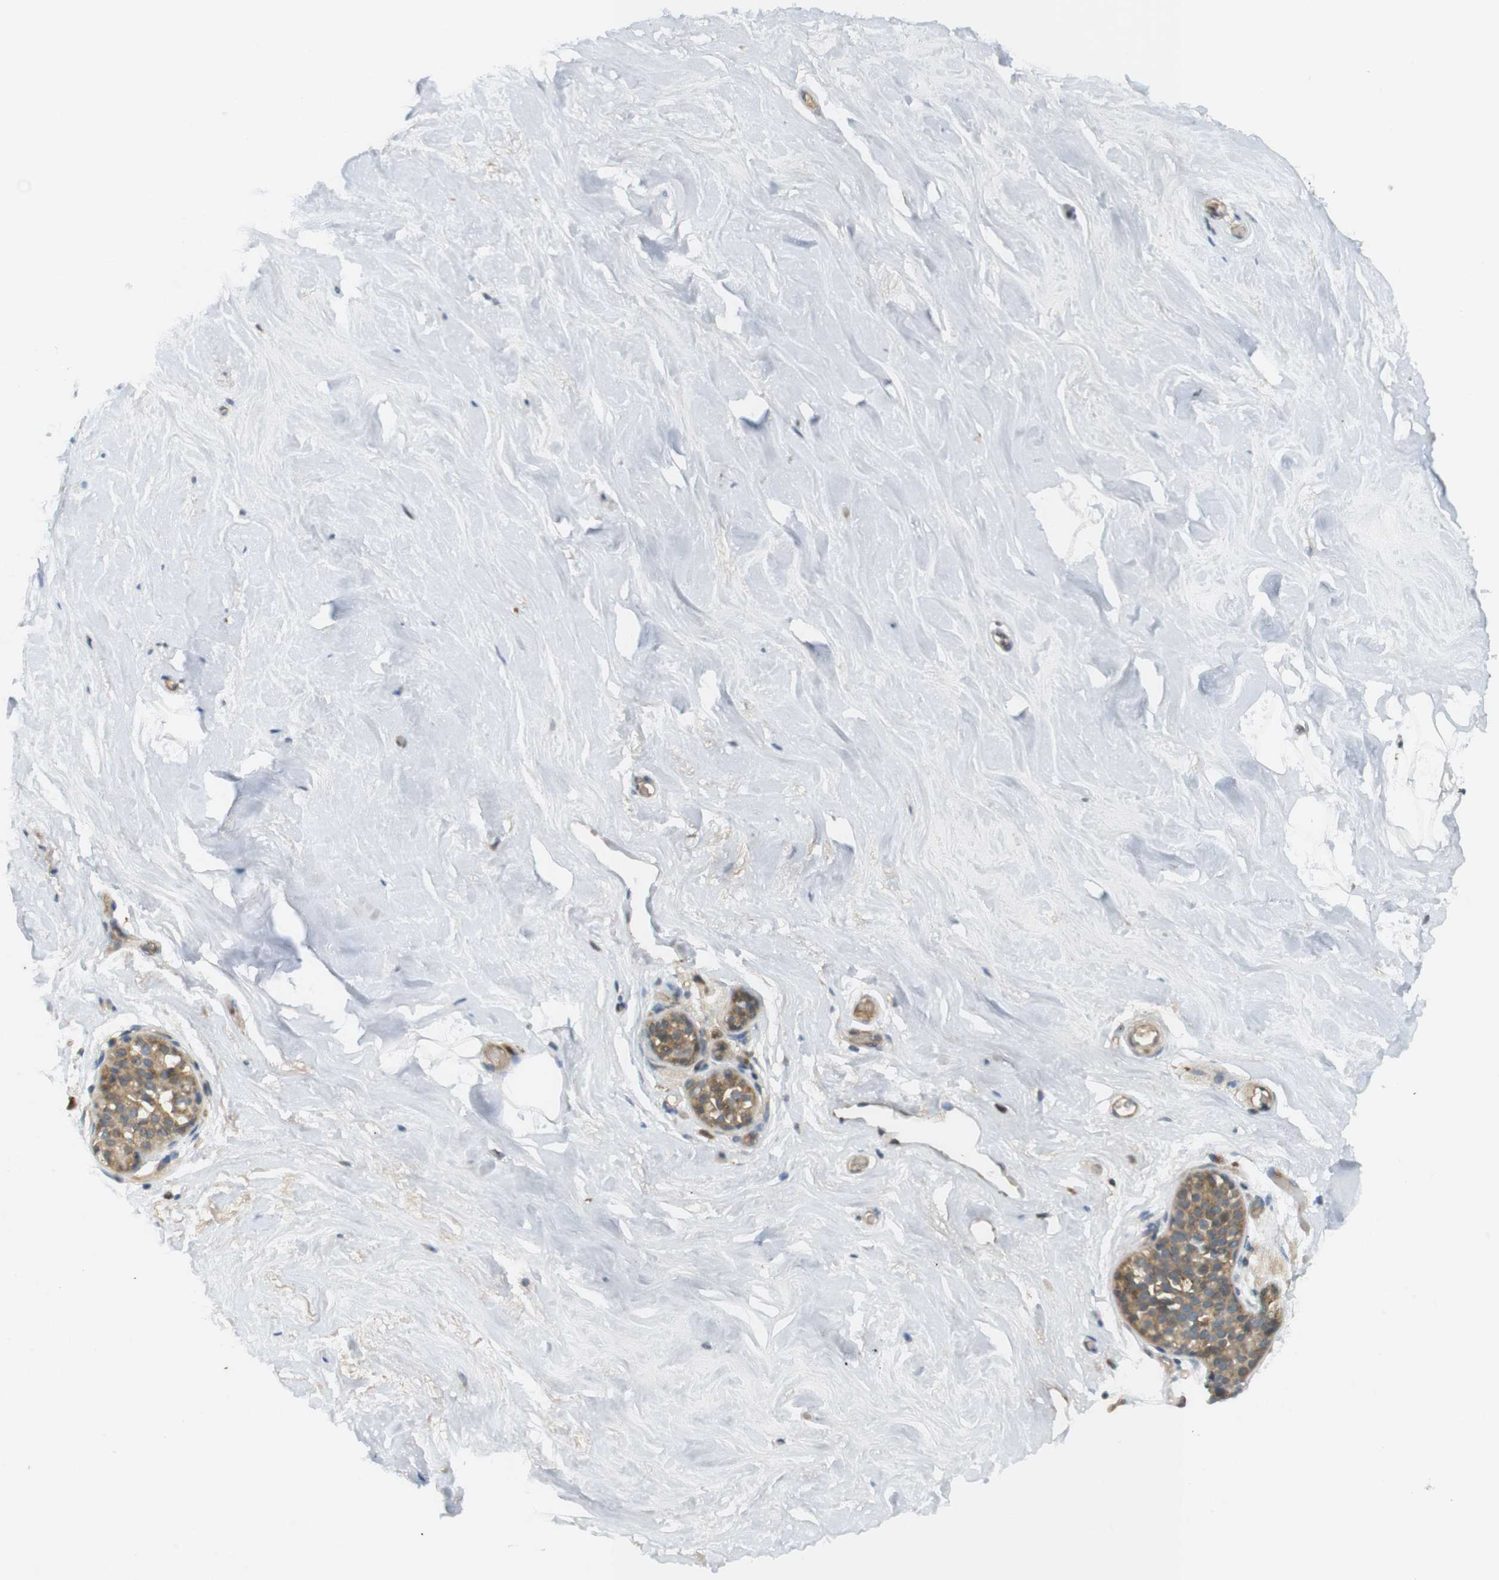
{"staining": {"intensity": "negative", "quantity": "none", "location": "none"}, "tissue": "breast", "cell_type": "Adipocytes", "image_type": "normal", "snomed": [{"axis": "morphology", "description": "Normal tissue, NOS"}, {"axis": "topography", "description": "Breast"}], "caption": "High magnification brightfield microscopy of normal breast stained with DAB (3,3'-diaminobenzidine) (brown) and counterstained with hematoxylin (blue): adipocytes show no significant expression. (DAB immunohistochemistry (IHC), high magnification).", "gene": "CLRN3", "patient": {"sex": "female", "age": 75}}